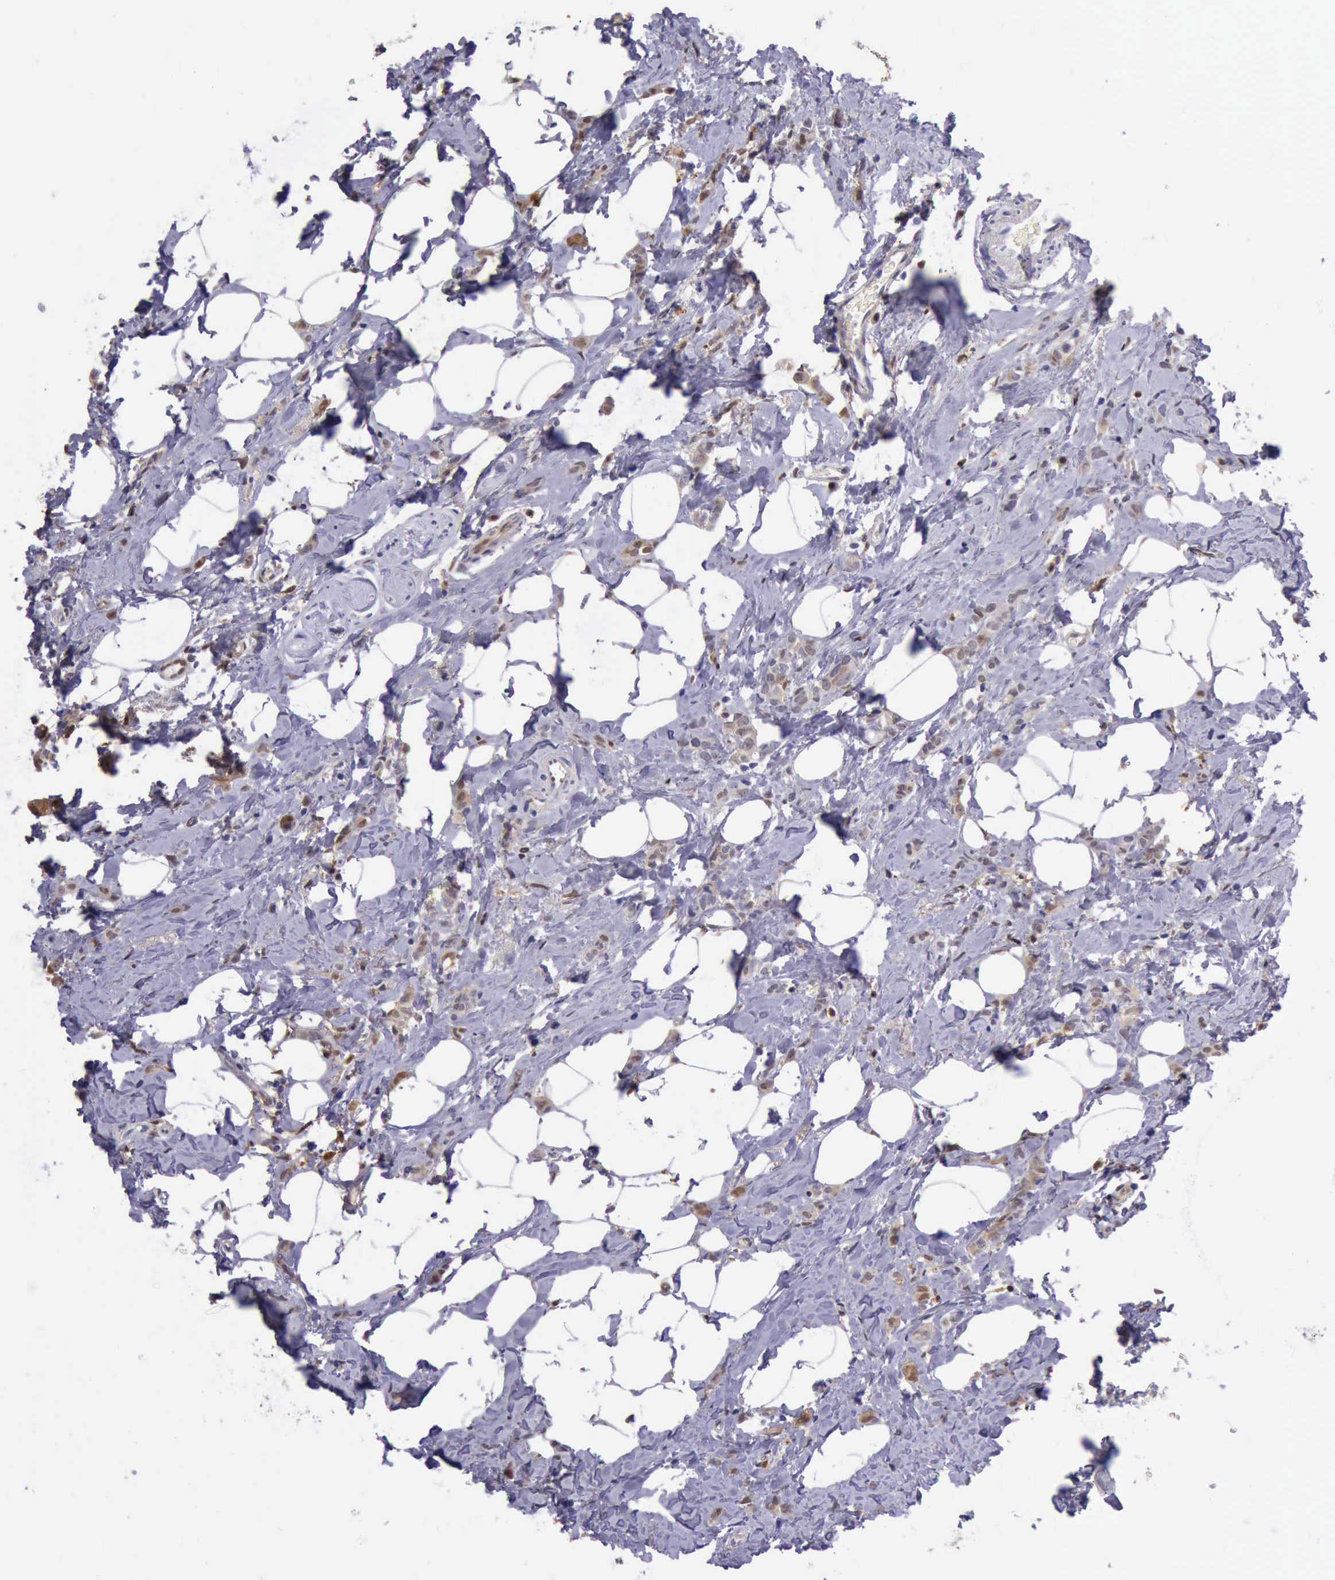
{"staining": {"intensity": "weak", "quantity": "25%-75%", "location": "cytoplasmic/membranous,nuclear"}, "tissue": "breast cancer", "cell_type": "Tumor cells", "image_type": "cancer", "snomed": [{"axis": "morphology", "description": "Lobular carcinoma"}, {"axis": "topography", "description": "Breast"}], "caption": "A photomicrograph of human breast lobular carcinoma stained for a protein reveals weak cytoplasmic/membranous and nuclear brown staining in tumor cells.", "gene": "TYMP", "patient": {"sex": "female", "age": 60}}